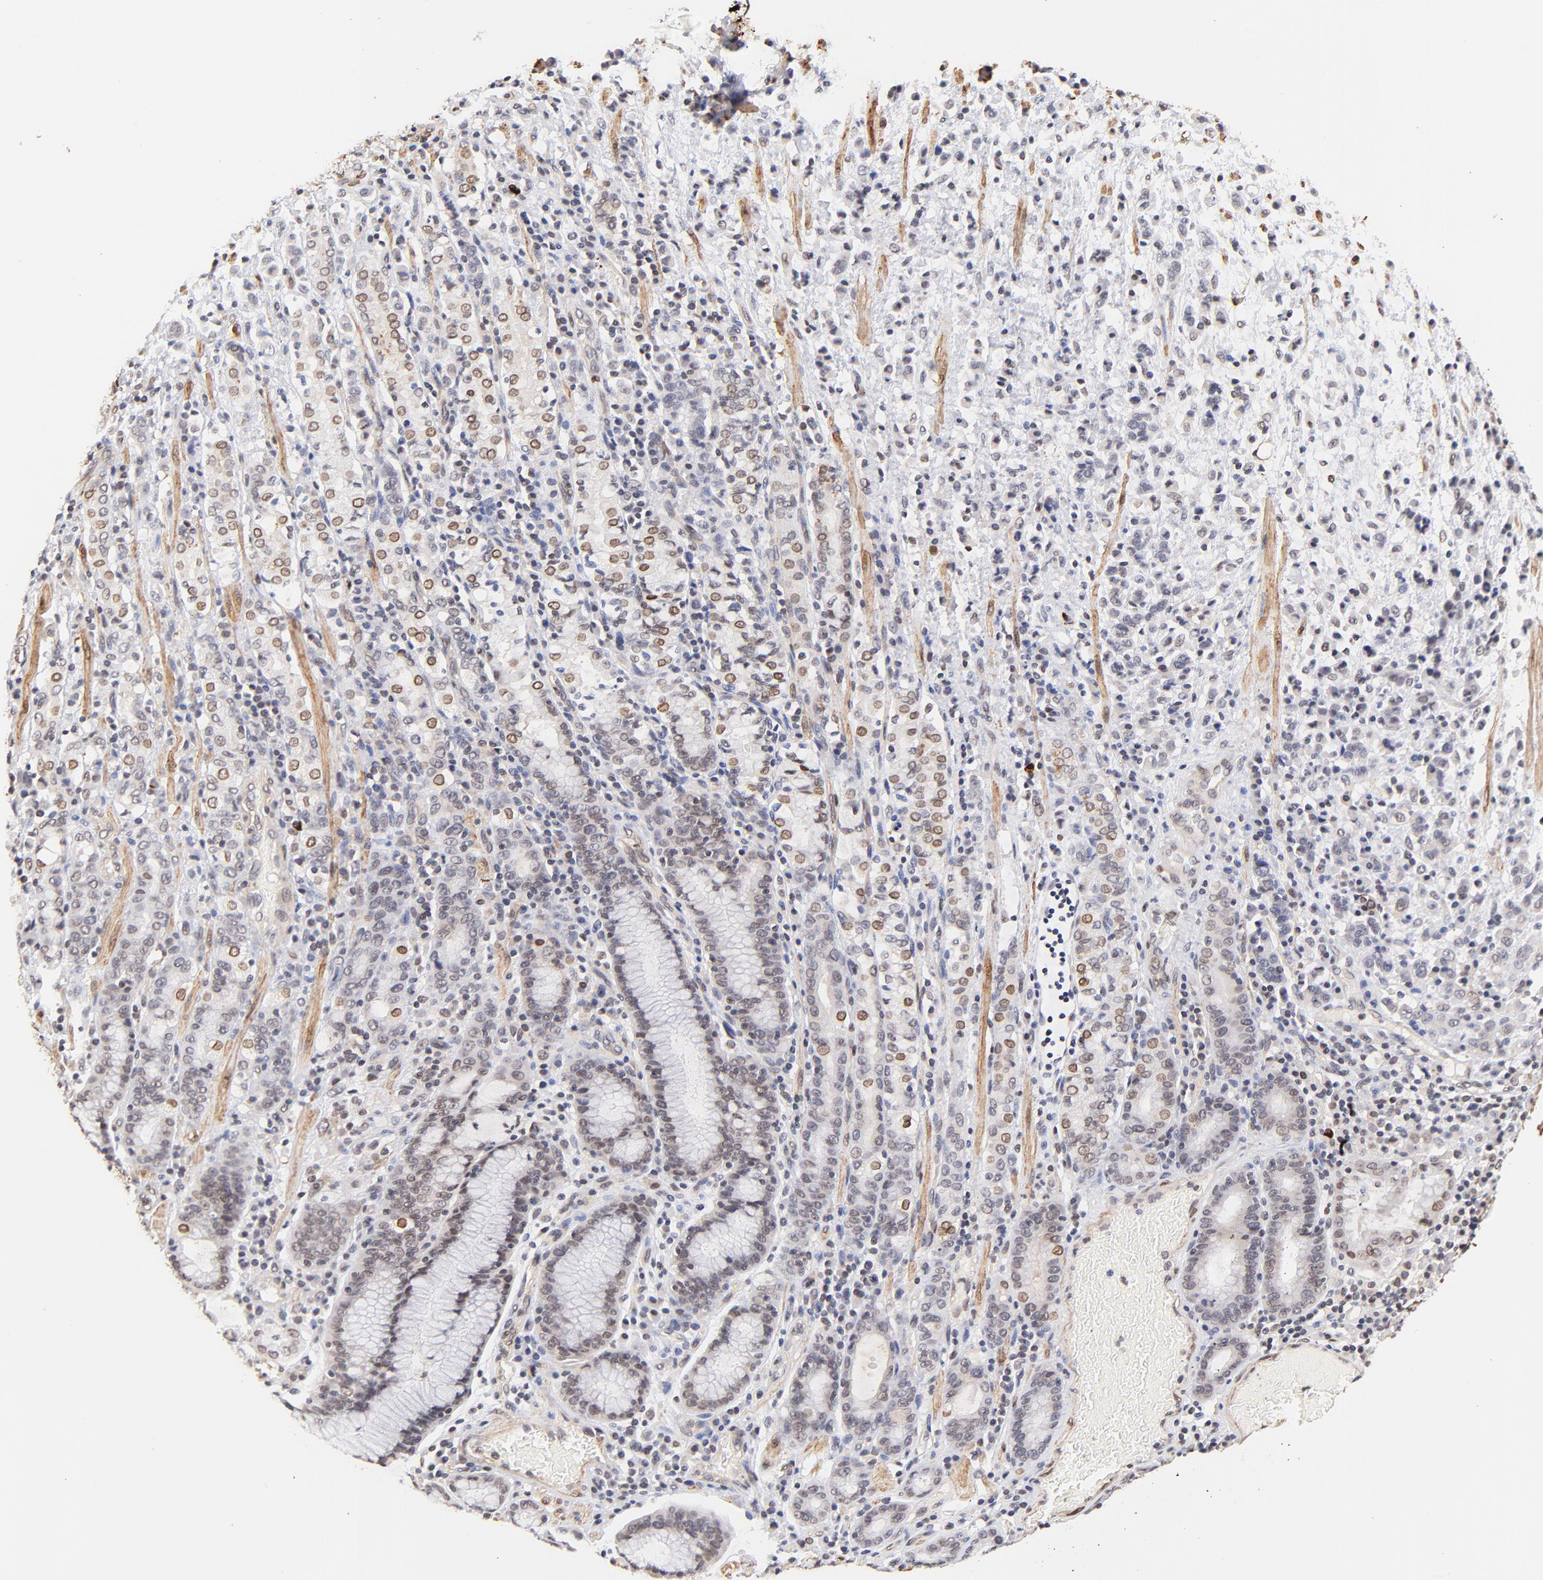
{"staining": {"intensity": "weak", "quantity": "25%-75%", "location": "cytoplasmic/membranous,nuclear"}, "tissue": "stomach cancer", "cell_type": "Tumor cells", "image_type": "cancer", "snomed": [{"axis": "morphology", "description": "Adenocarcinoma, NOS"}, {"axis": "topography", "description": "Stomach, lower"}], "caption": "Immunohistochemistry of human stomach cancer demonstrates low levels of weak cytoplasmic/membranous and nuclear positivity in approximately 25%-75% of tumor cells.", "gene": "ZFP92", "patient": {"sex": "male", "age": 88}}